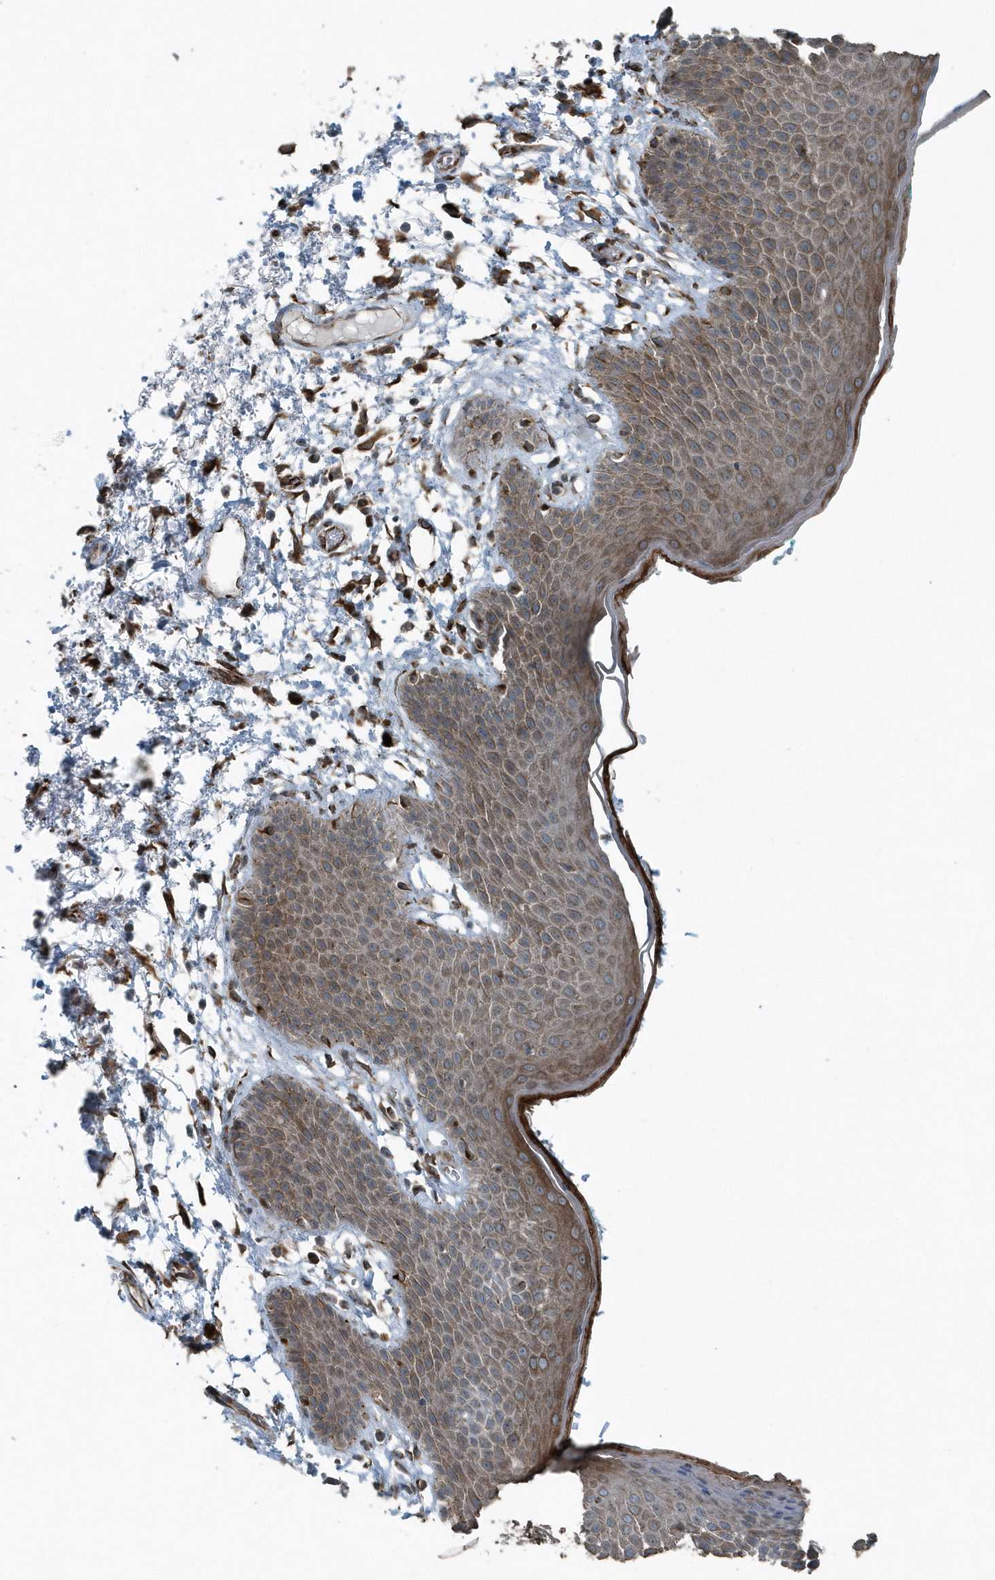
{"staining": {"intensity": "moderate", "quantity": "25%-75%", "location": "cytoplasmic/membranous"}, "tissue": "skin", "cell_type": "Epidermal cells", "image_type": "normal", "snomed": [{"axis": "morphology", "description": "Normal tissue, NOS"}, {"axis": "topography", "description": "Anal"}], "caption": "Protein analysis of unremarkable skin shows moderate cytoplasmic/membranous expression in approximately 25%-75% of epidermal cells.", "gene": "GCC2", "patient": {"sex": "male", "age": 74}}